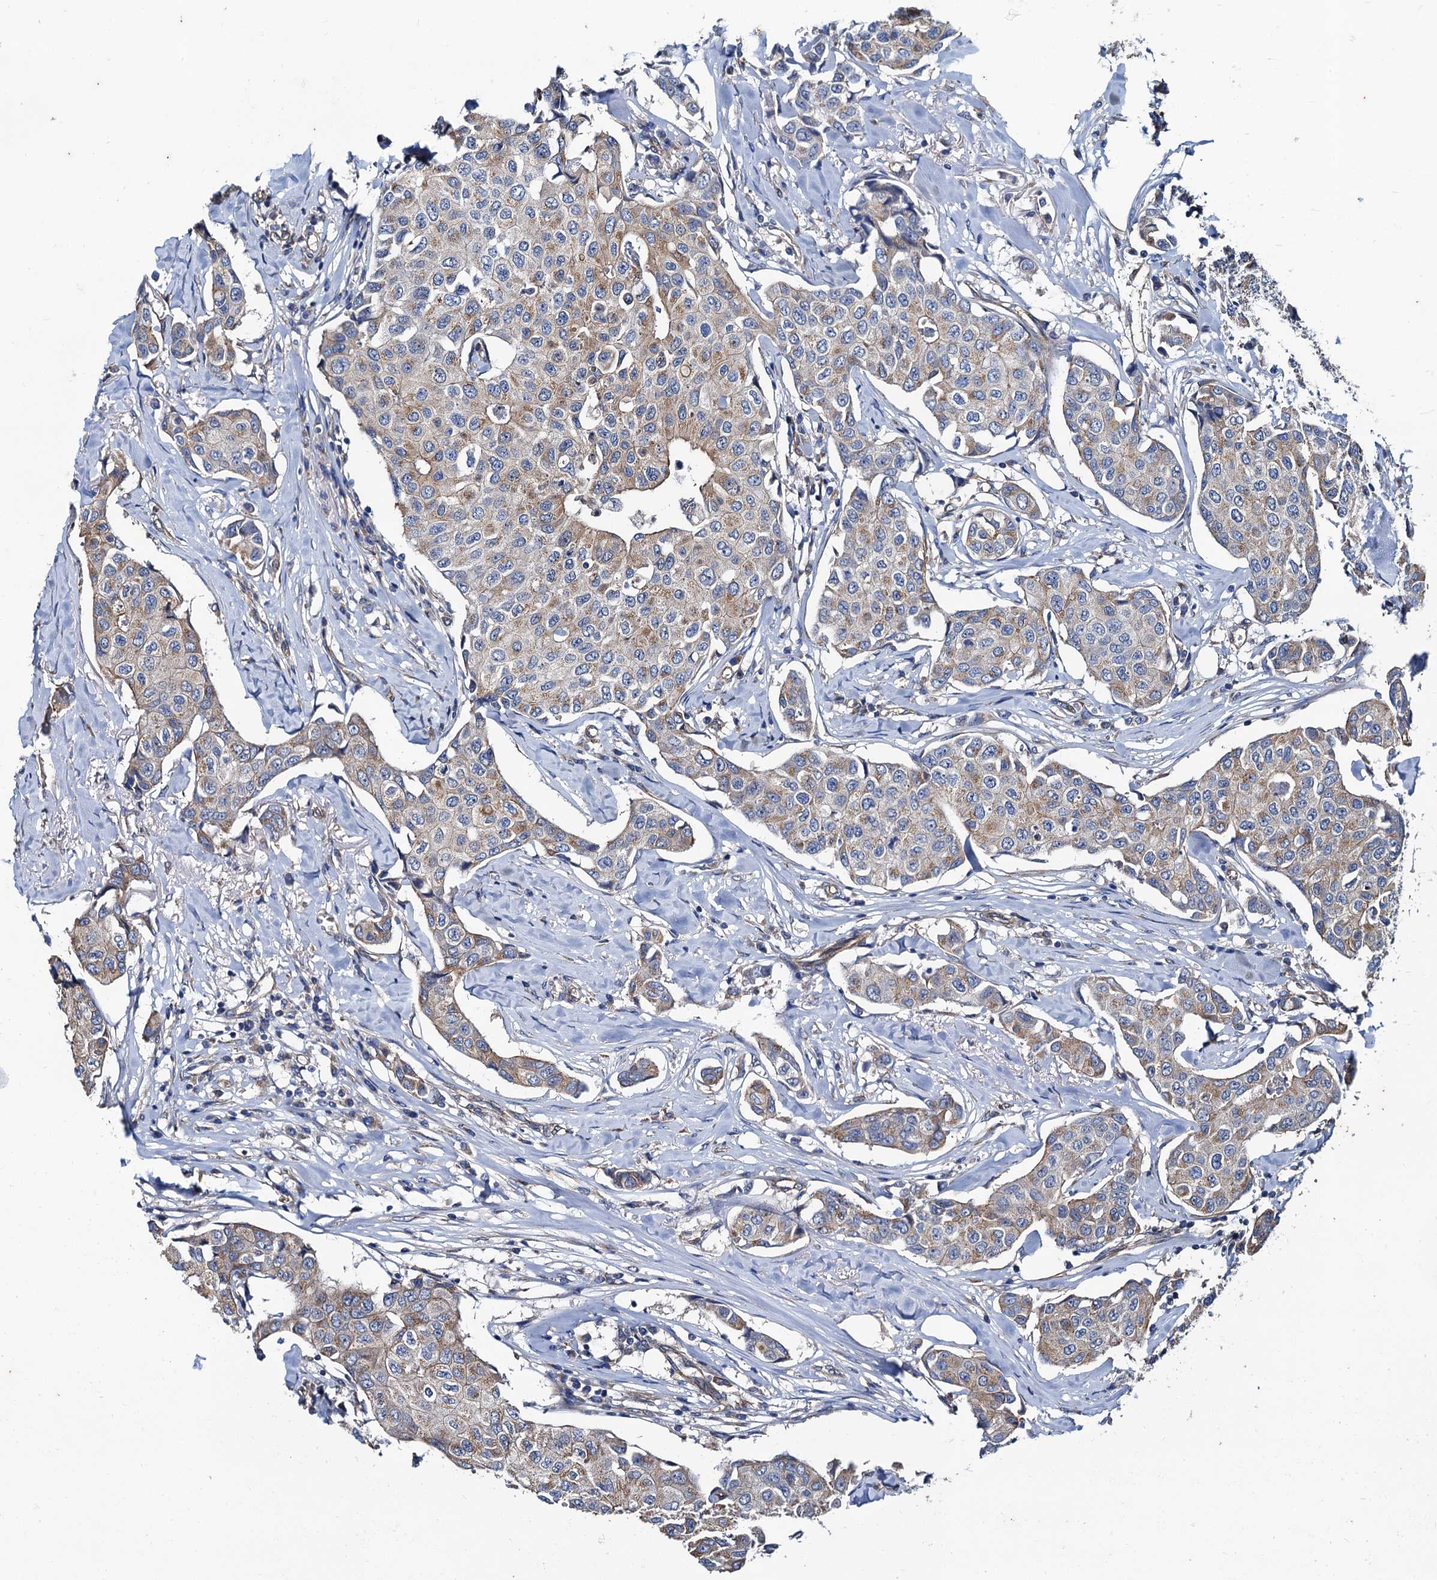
{"staining": {"intensity": "moderate", "quantity": ">75%", "location": "cytoplasmic/membranous"}, "tissue": "breast cancer", "cell_type": "Tumor cells", "image_type": "cancer", "snomed": [{"axis": "morphology", "description": "Duct carcinoma"}, {"axis": "topography", "description": "Breast"}], "caption": "The image displays a brown stain indicating the presence of a protein in the cytoplasmic/membranous of tumor cells in breast cancer (infiltrating ductal carcinoma). Ihc stains the protein of interest in brown and the nuclei are stained blue.", "gene": "NGRN", "patient": {"sex": "female", "age": 80}}